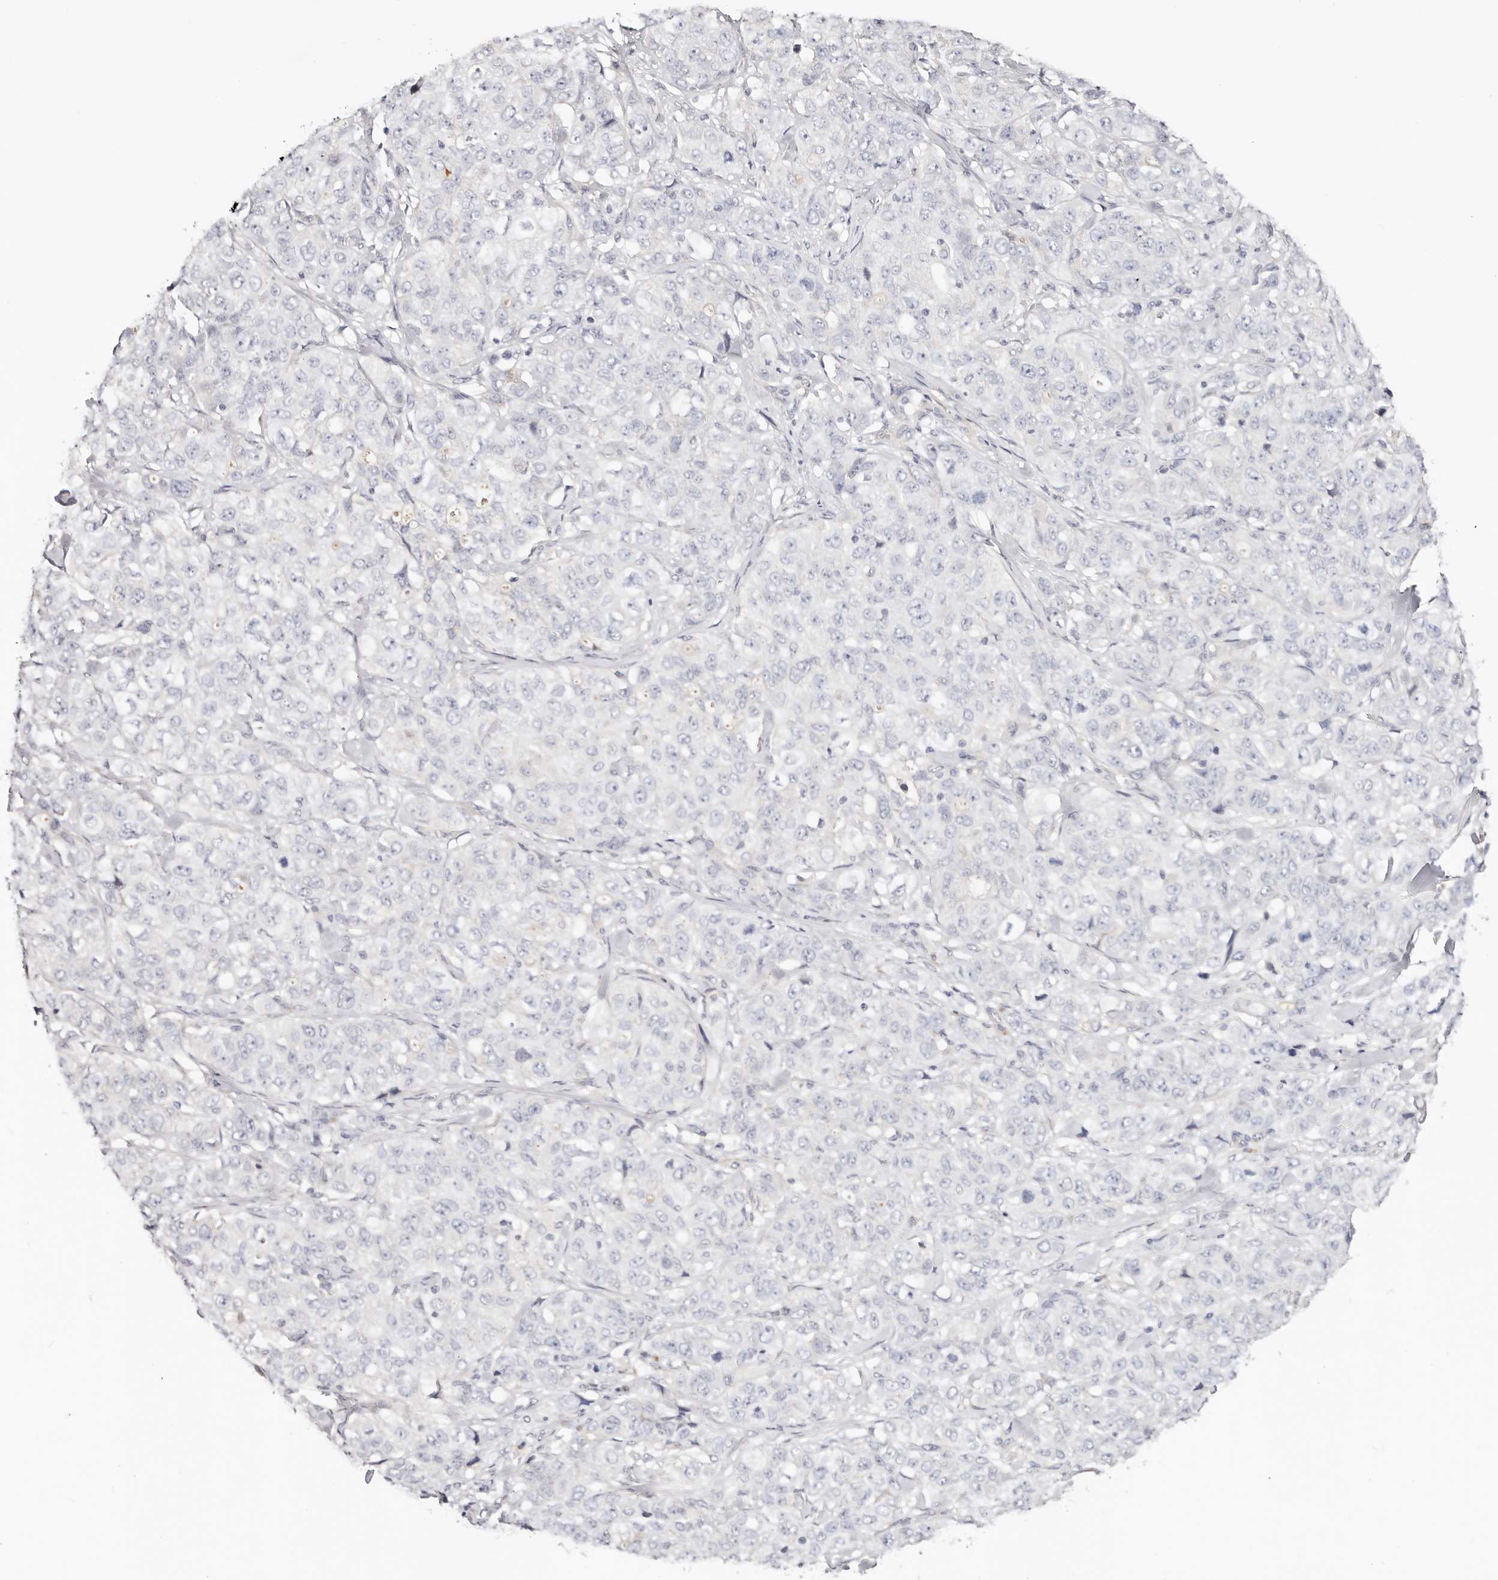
{"staining": {"intensity": "negative", "quantity": "none", "location": "none"}, "tissue": "stomach cancer", "cell_type": "Tumor cells", "image_type": "cancer", "snomed": [{"axis": "morphology", "description": "Adenocarcinoma, NOS"}, {"axis": "topography", "description": "Stomach"}], "caption": "Tumor cells show no significant positivity in stomach cancer.", "gene": "DNASE1", "patient": {"sex": "male", "age": 48}}